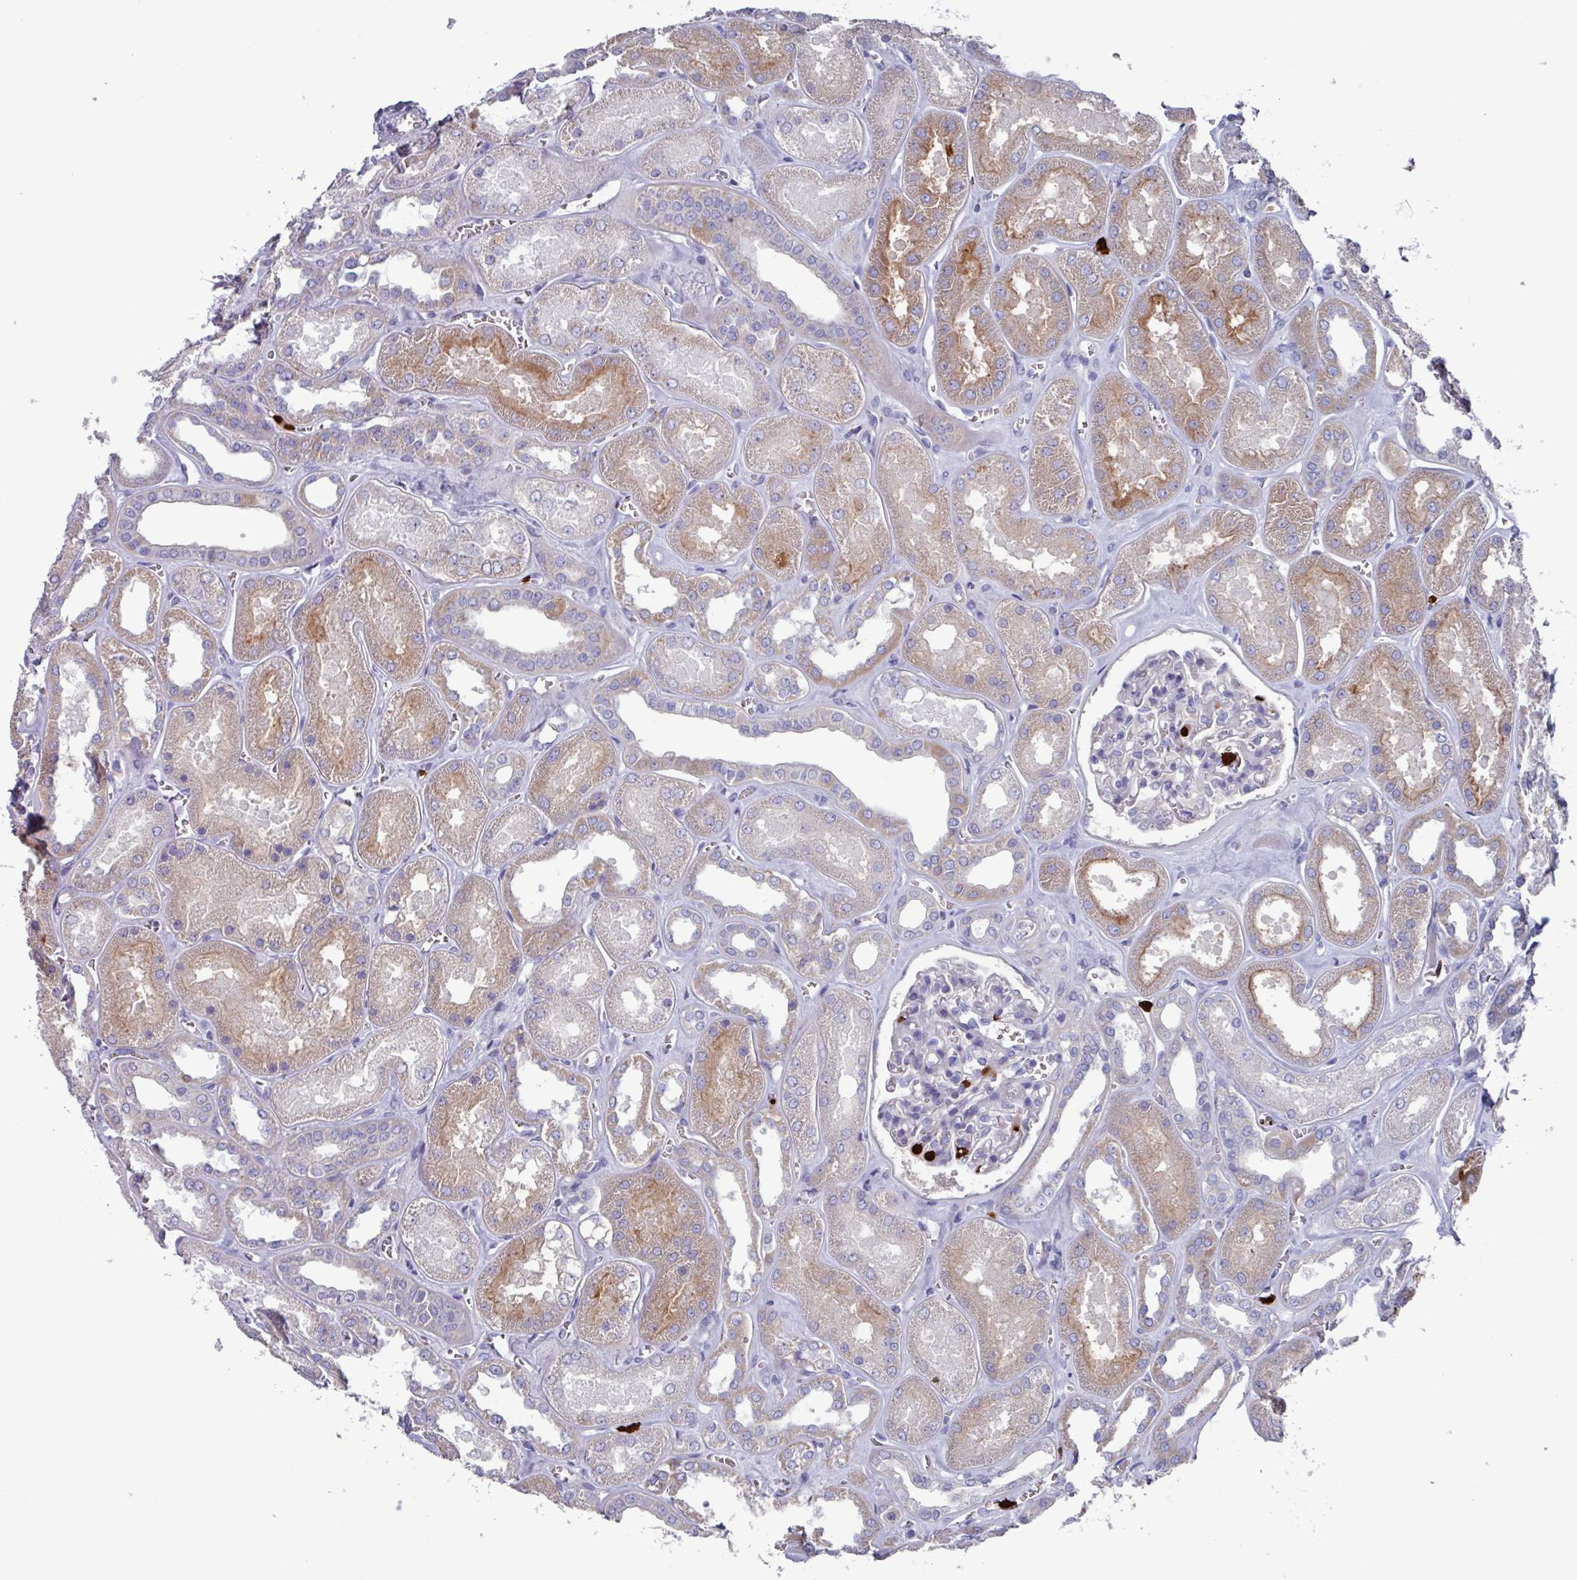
{"staining": {"intensity": "negative", "quantity": "none", "location": "none"}, "tissue": "kidney", "cell_type": "Cells in glomeruli", "image_type": "normal", "snomed": [{"axis": "morphology", "description": "Normal tissue, NOS"}, {"axis": "morphology", "description": "Adenocarcinoma, NOS"}, {"axis": "topography", "description": "Kidney"}], "caption": "Immunohistochemistry of normal human kidney displays no positivity in cells in glomeruli.", "gene": "UQCC2", "patient": {"sex": "female", "age": 68}}